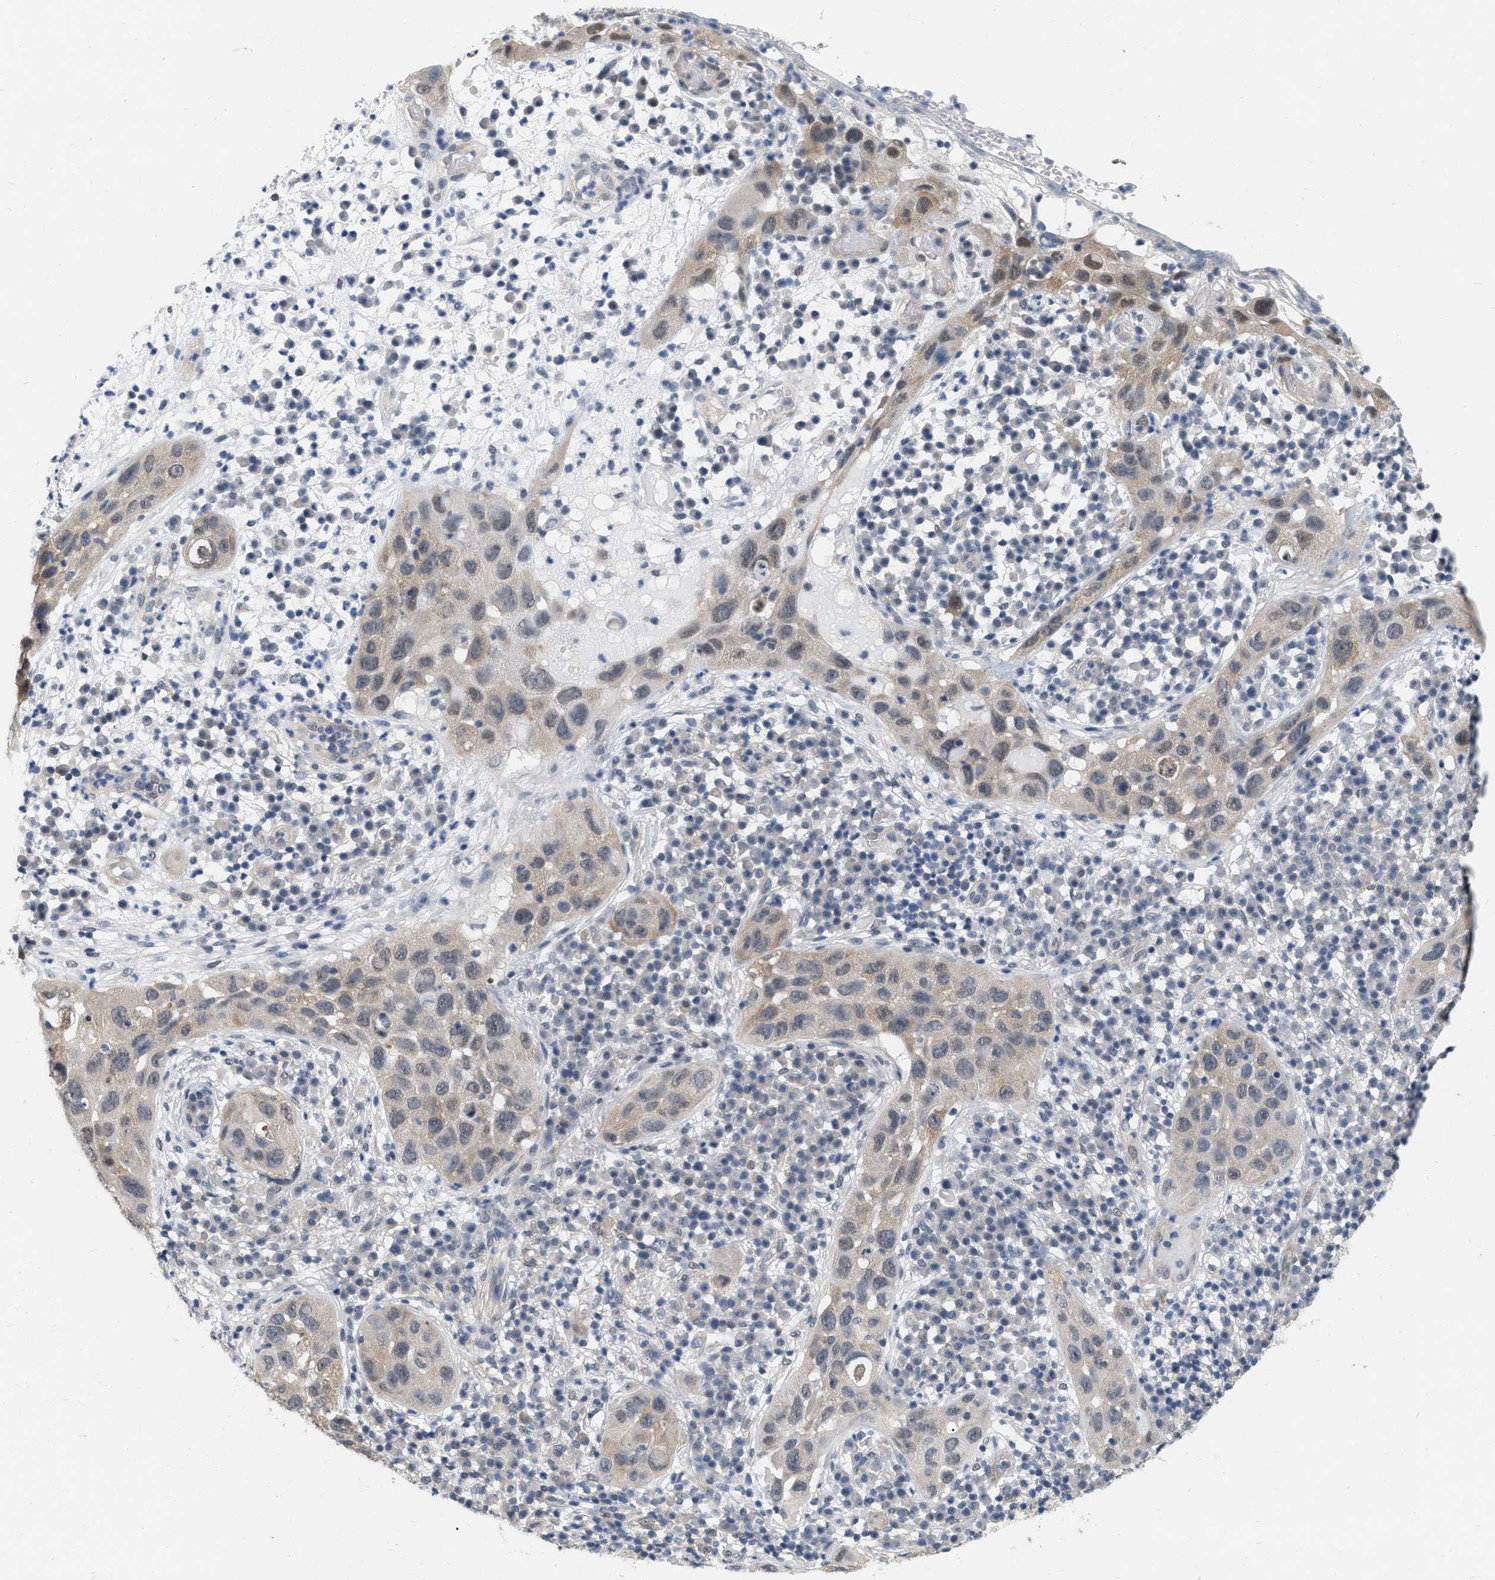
{"staining": {"intensity": "weak", "quantity": "25%-75%", "location": "cytoplasmic/membranous"}, "tissue": "skin cancer", "cell_type": "Tumor cells", "image_type": "cancer", "snomed": [{"axis": "morphology", "description": "Squamous cell carcinoma in situ, NOS"}, {"axis": "morphology", "description": "Squamous cell carcinoma, NOS"}, {"axis": "topography", "description": "Skin"}], "caption": "High-power microscopy captured an immunohistochemistry image of skin cancer (squamous cell carcinoma in situ), revealing weak cytoplasmic/membranous positivity in approximately 25%-75% of tumor cells. The staining was performed using DAB to visualize the protein expression in brown, while the nuclei were stained in blue with hematoxylin (Magnification: 20x).", "gene": "RUVBL1", "patient": {"sex": "male", "age": 93}}